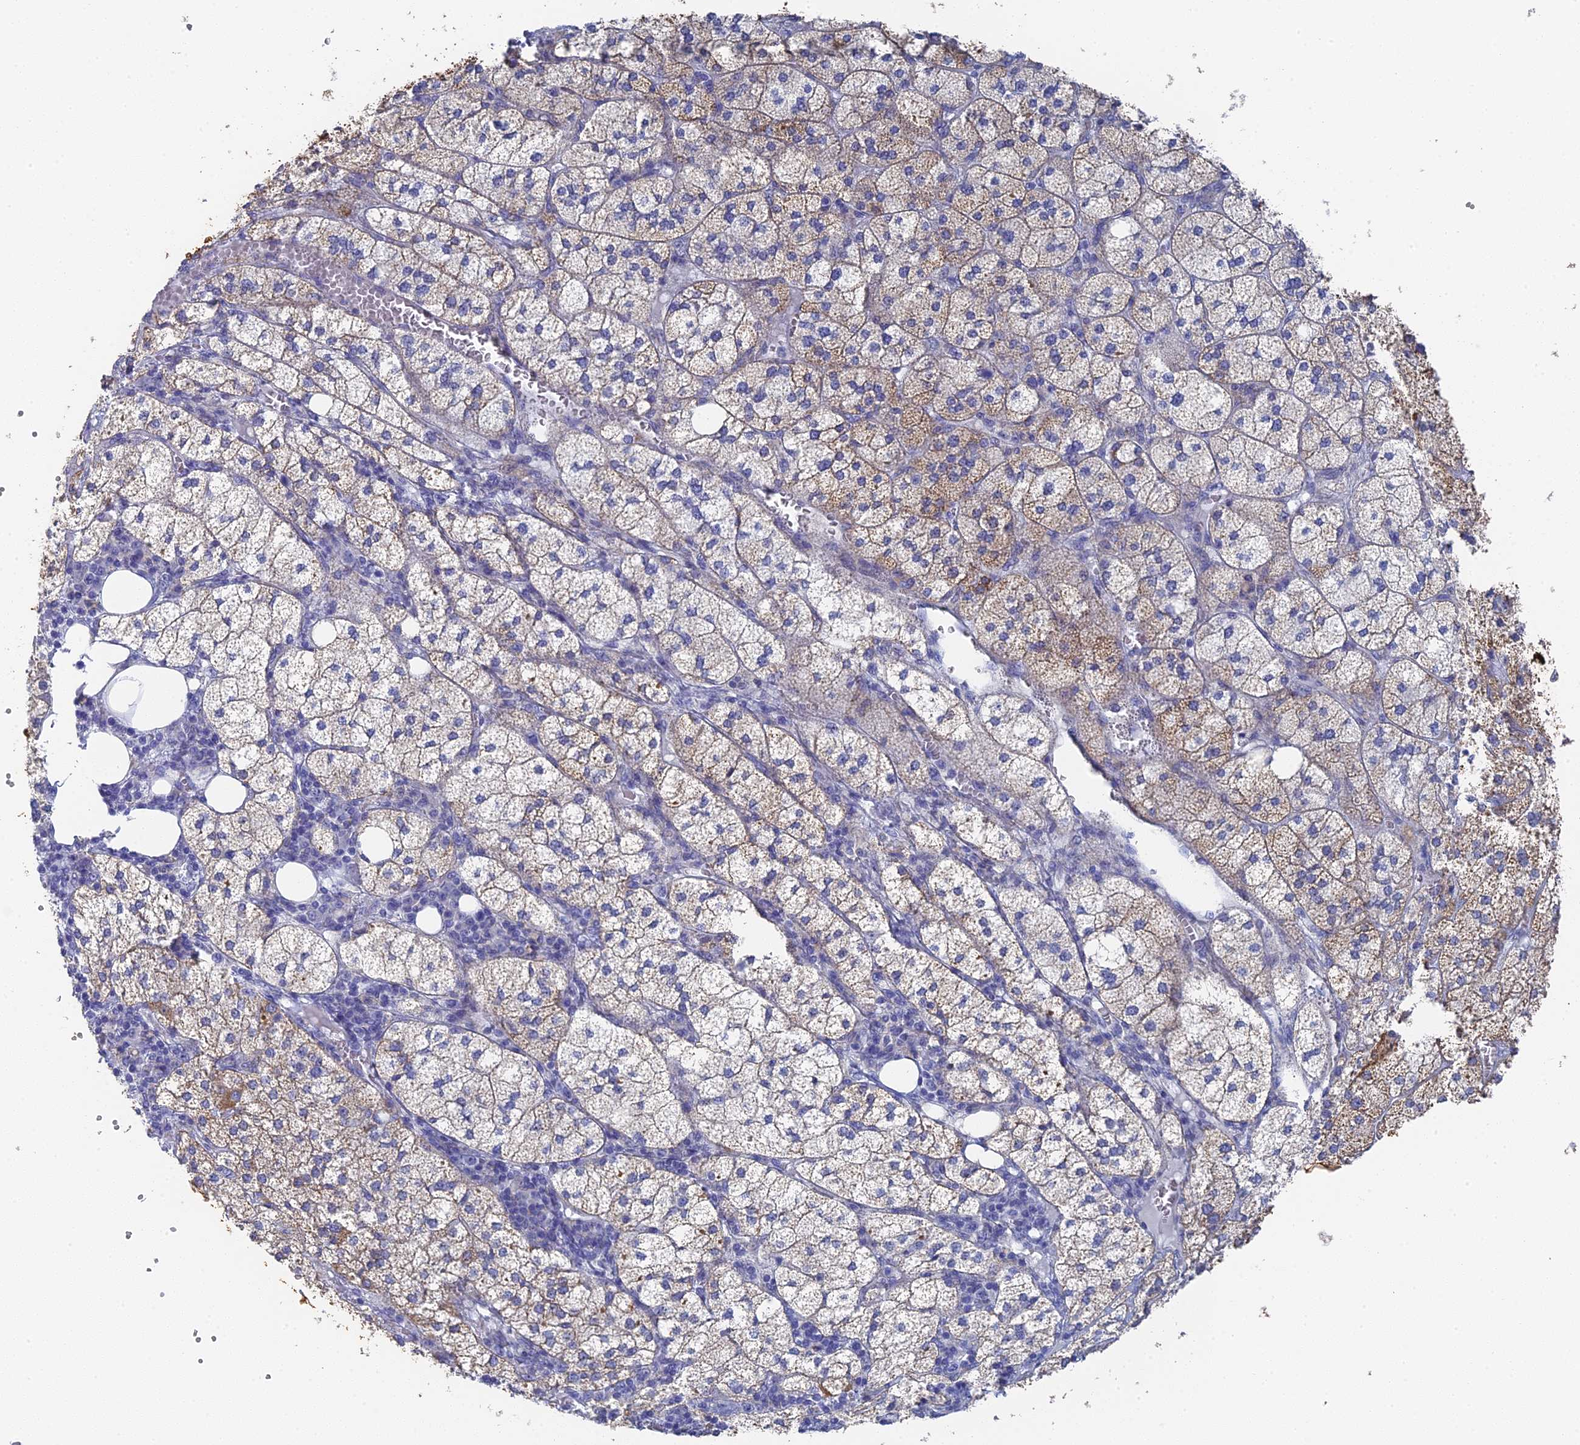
{"staining": {"intensity": "moderate", "quantity": "<25%", "location": "cytoplasmic/membranous"}, "tissue": "adrenal gland", "cell_type": "Glandular cells", "image_type": "normal", "snomed": [{"axis": "morphology", "description": "Normal tissue, NOS"}, {"axis": "topography", "description": "Adrenal gland"}], "caption": "Protein analysis of unremarkable adrenal gland demonstrates moderate cytoplasmic/membranous positivity in approximately <25% of glandular cells. The staining was performed using DAB, with brown indicating positive protein expression. Nuclei are stained blue with hematoxylin.", "gene": "SRFBP1", "patient": {"sex": "female", "age": 61}}